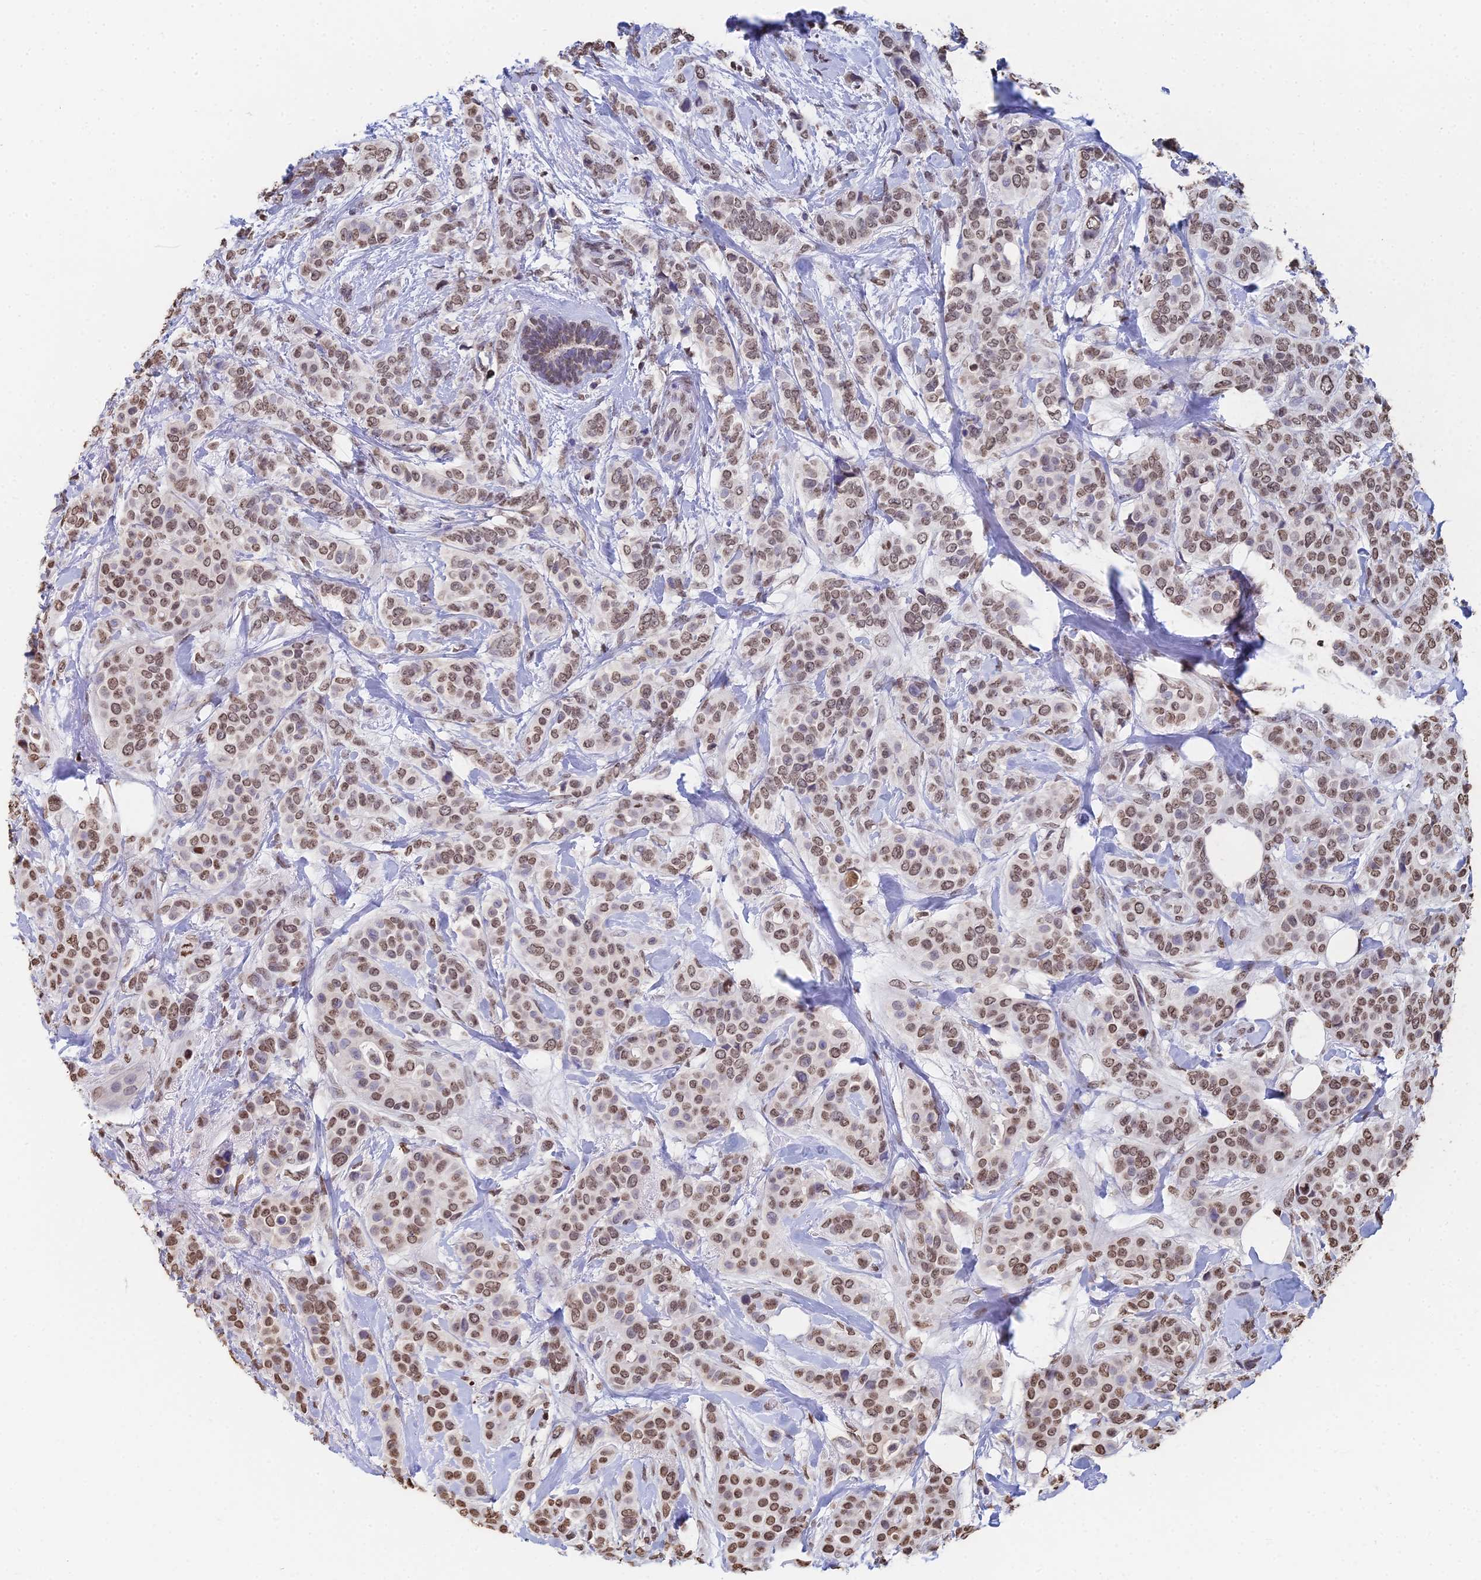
{"staining": {"intensity": "moderate", "quantity": ">75%", "location": "nuclear"}, "tissue": "breast cancer", "cell_type": "Tumor cells", "image_type": "cancer", "snomed": [{"axis": "morphology", "description": "Lobular carcinoma"}, {"axis": "topography", "description": "Breast"}], "caption": "Immunohistochemical staining of human breast cancer (lobular carcinoma) reveals moderate nuclear protein expression in about >75% of tumor cells.", "gene": "GBP3", "patient": {"sex": "female", "age": 51}}